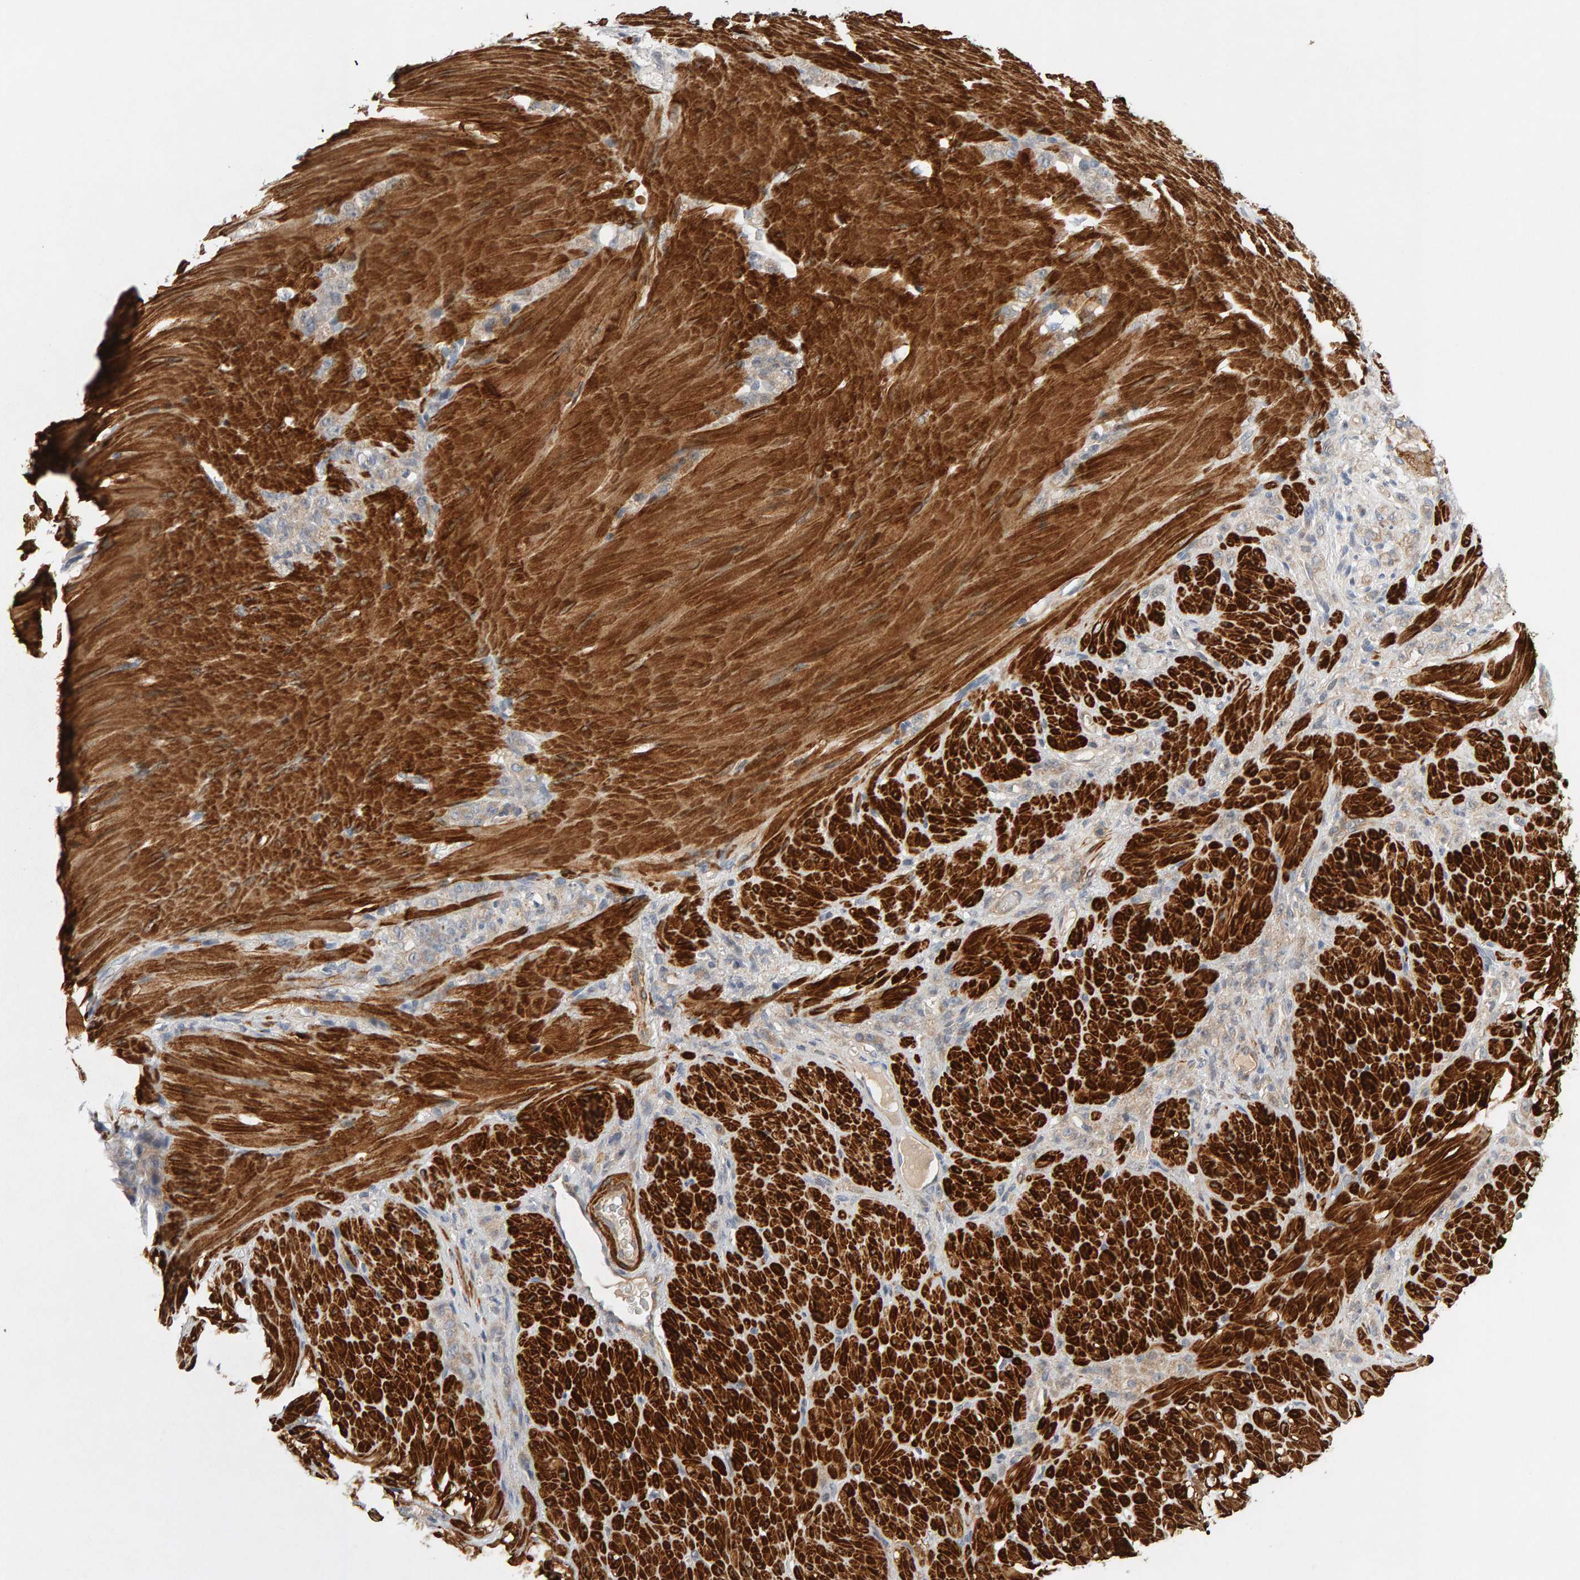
{"staining": {"intensity": "negative", "quantity": "none", "location": "none"}, "tissue": "stomach cancer", "cell_type": "Tumor cells", "image_type": "cancer", "snomed": [{"axis": "morphology", "description": "Normal tissue, NOS"}, {"axis": "morphology", "description": "Adenocarcinoma, NOS"}, {"axis": "topography", "description": "Stomach"}], "caption": "Immunohistochemical staining of stomach adenocarcinoma demonstrates no significant positivity in tumor cells.", "gene": "RNF19A", "patient": {"sex": "male", "age": 82}}